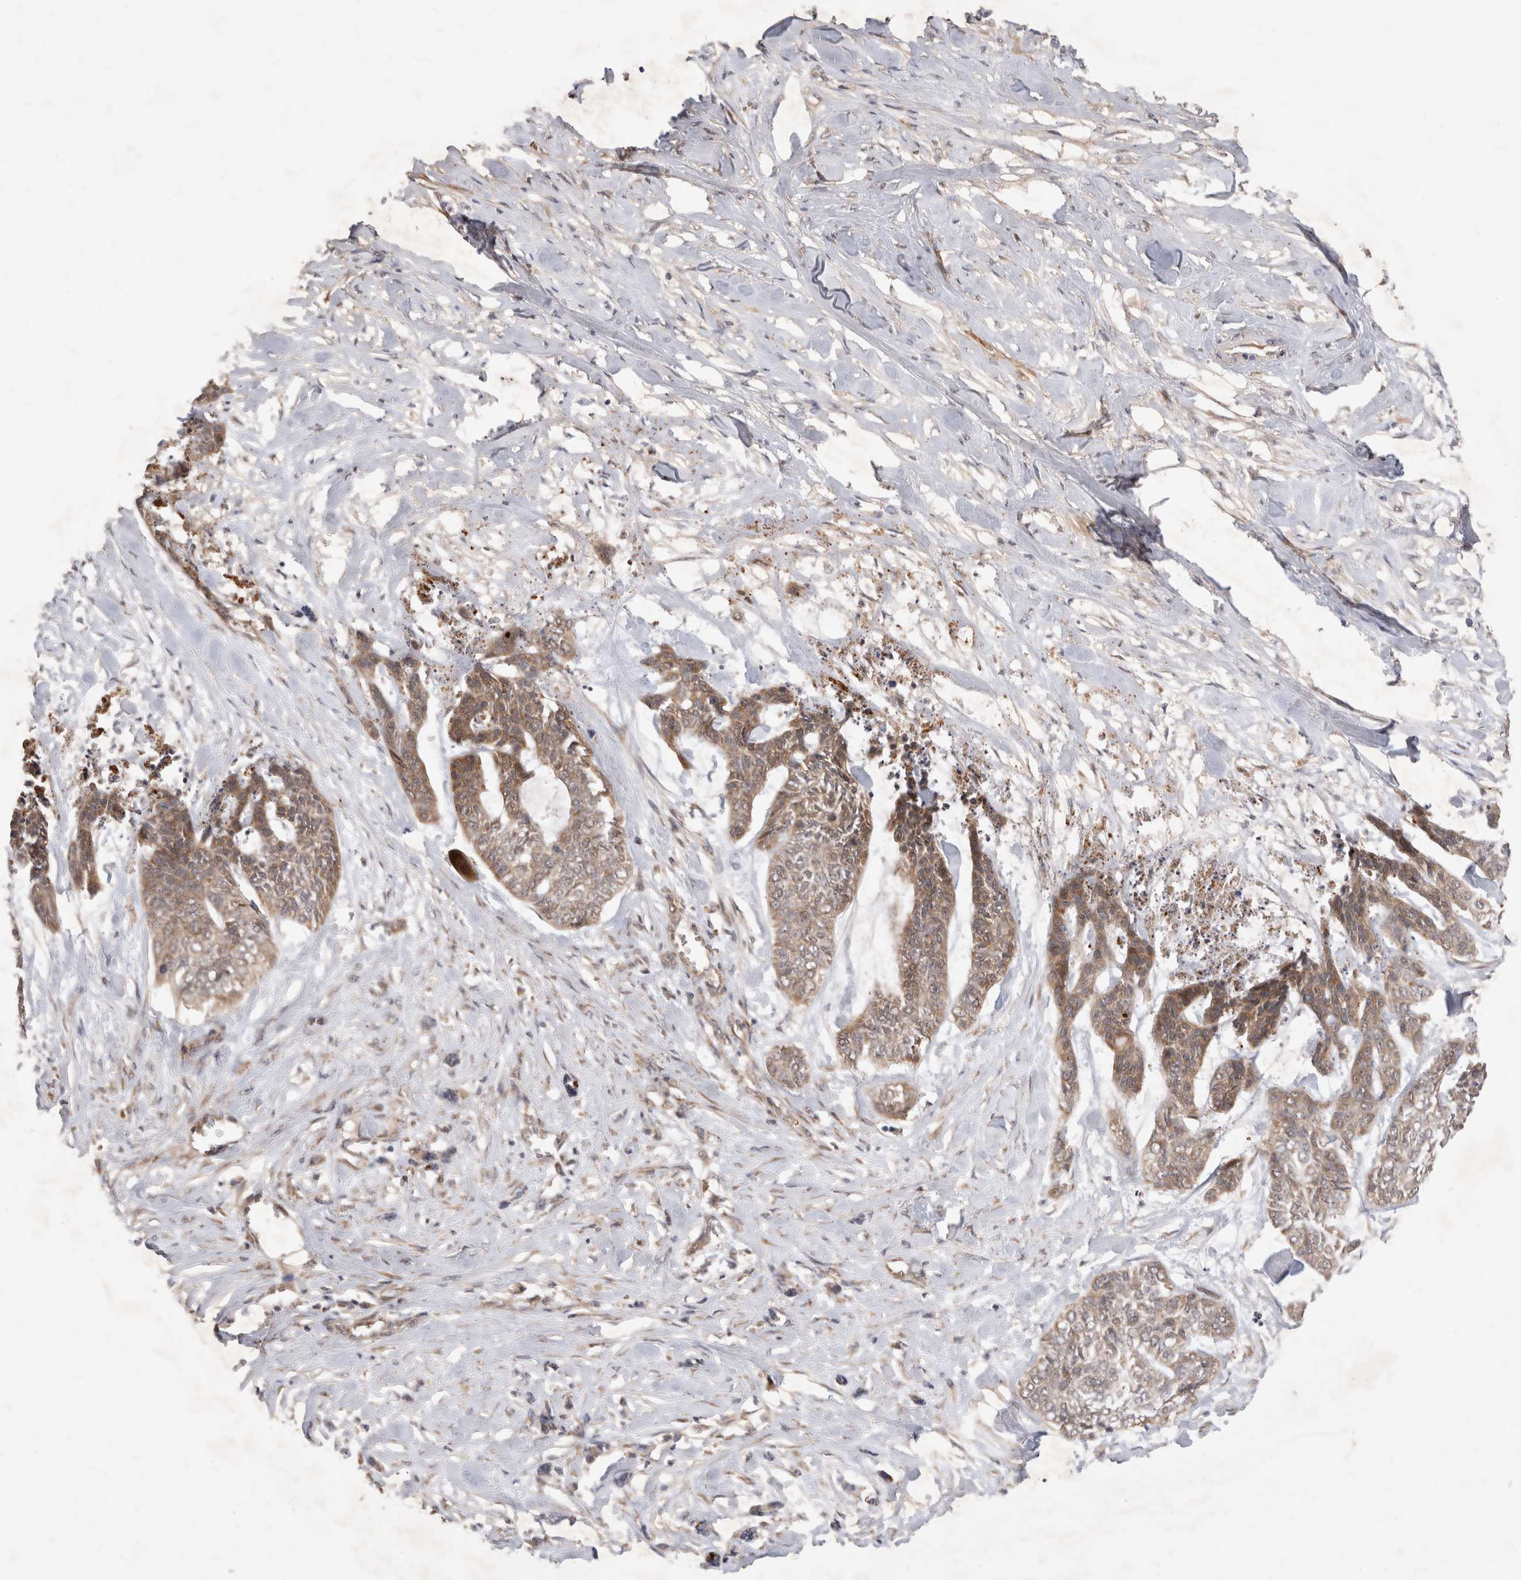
{"staining": {"intensity": "moderate", "quantity": ">75%", "location": "cytoplasmic/membranous"}, "tissue": "skin cancer", "cell_type": "Tumor cells", "image_type": "cancer", "snomed": [{"axis": "morphology", "description": "Basal cell carcinoma"}, {"axis": "topography", "description": "Skin"}], "caption": "The micrograph reveals immunohistochemical staining of skin cancer (basal cell carcinoma). There is moderate cytoplasmic/membranous positivity is identified in about >75% of tumor cells. (Stains: DAB (3,3'-diaminobenzidine) in brown, nuclei in blue, Microscopy: brightfield microscopy at high magnification).", "gene": "FAM221A", "patient": {"sex": "female", "age": 64}}